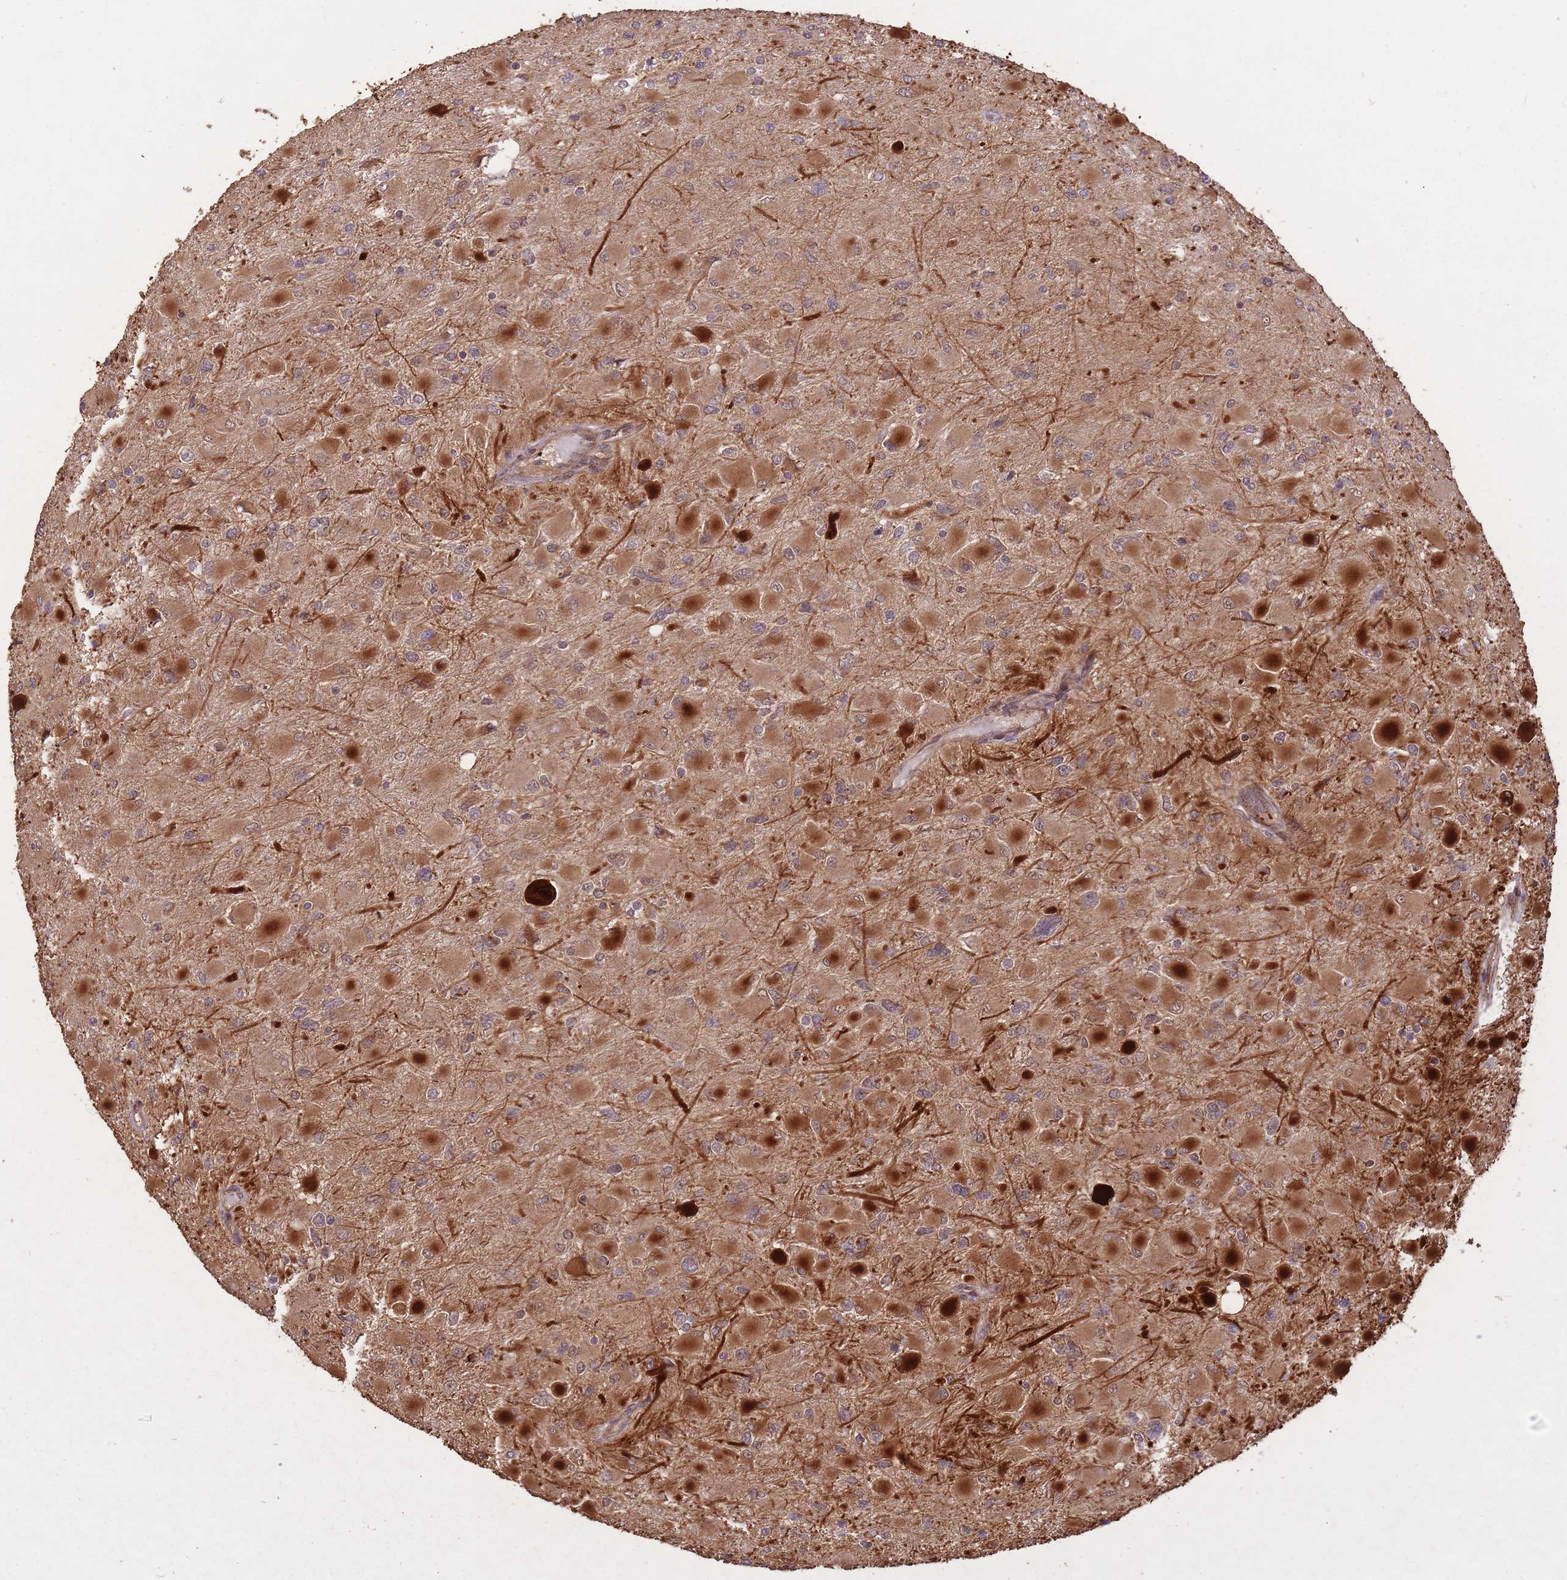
{"staining": {"intensity": "strong", "quantity": ">75%", "location": "cytoplasmic/membranous"}, "tissue": "glioma", "cell_type": "Tumor cells", "image_type": "cancer", "snomed": [{"axis": "morphology", "description": "Glioma, malignant, High grade"}, {"axis": "topography", "description": "Cerebral cortex"}], "caption": "Immunohistochemistry (IHC) photomicrograph of neoplastic tissue: malignant high-grade glioma stained using immunohistochemistry reveals high levels of strong protein expression localized specifically in the cytoplasmic/membranous of tumor cells, appearing as a cytoplasmic/membranous brown color.", "gene": "ERBB3", "patient": {"sex": "female", "age": 36}}